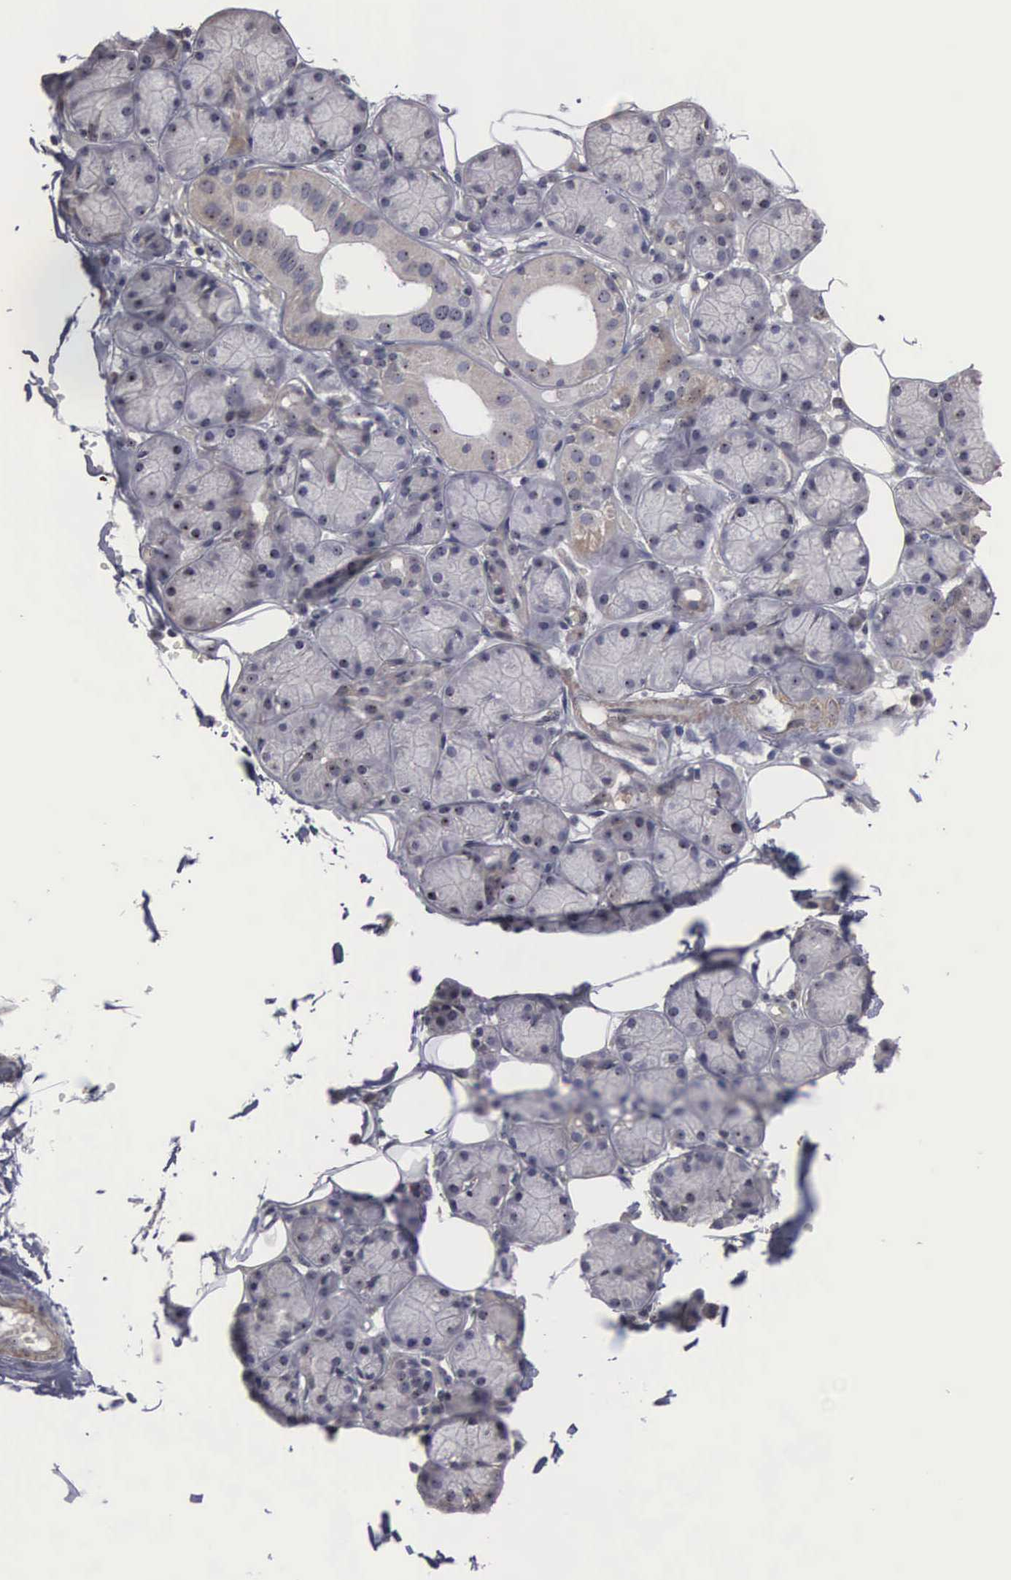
{"staining": {"intensity": "weak", "quantity": "<25%", "location": "cytoplasmic/membranous,nuclear"}, "tissue": "salivary gland", "cell_type": "Glandular cells", "image_type": "normal", "snomed": [{"axis": "morphology", "description": "Normal tissue, NOS"}, {"axis": "topography", "description": "Salivary gland"}], "caption": "The image demonstrates no staining of glandular cells in unremarkable salivary gland.", "gene": "NGDN", "patient": {"sex": "male", "age": 54}}